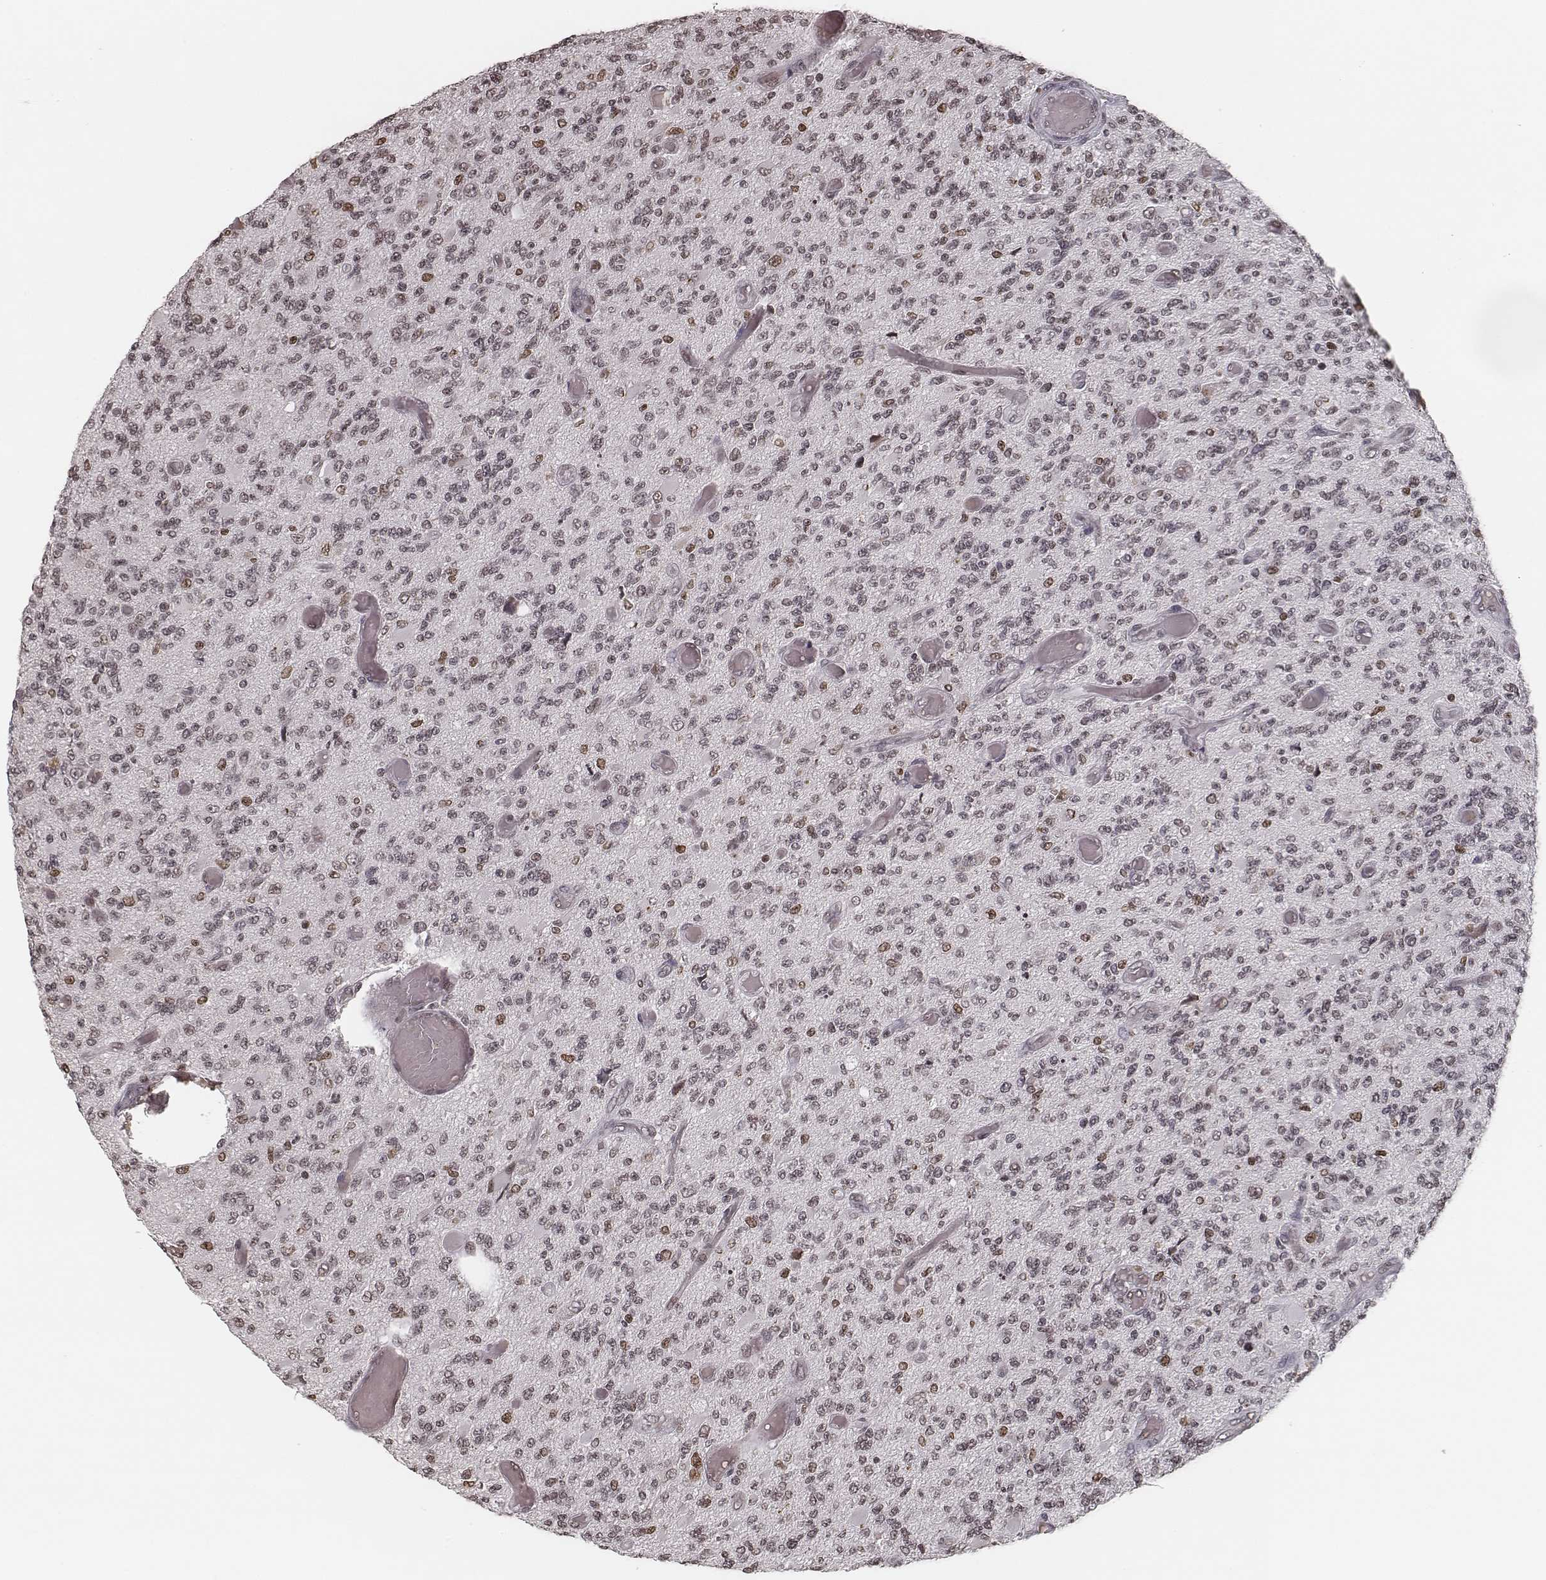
{"staining": {"intensity": "negative", "quantity": "none", "location": "none"}, "tissue": "glioma", "cell_type": "Tumor cells", "image_type": "cancer", "snomed": [{"axis": "morphology", "description": "Glioma, malignant, High grade"}, {"axis": "topography", "description": "Brain"}], "caption": "Tumor cells show no significant protein expression in malignant high-grade glioma. Nuclei are stained in blue.", "gene": "HMGA2", "patient": {"sex": "female", "age": 63}}